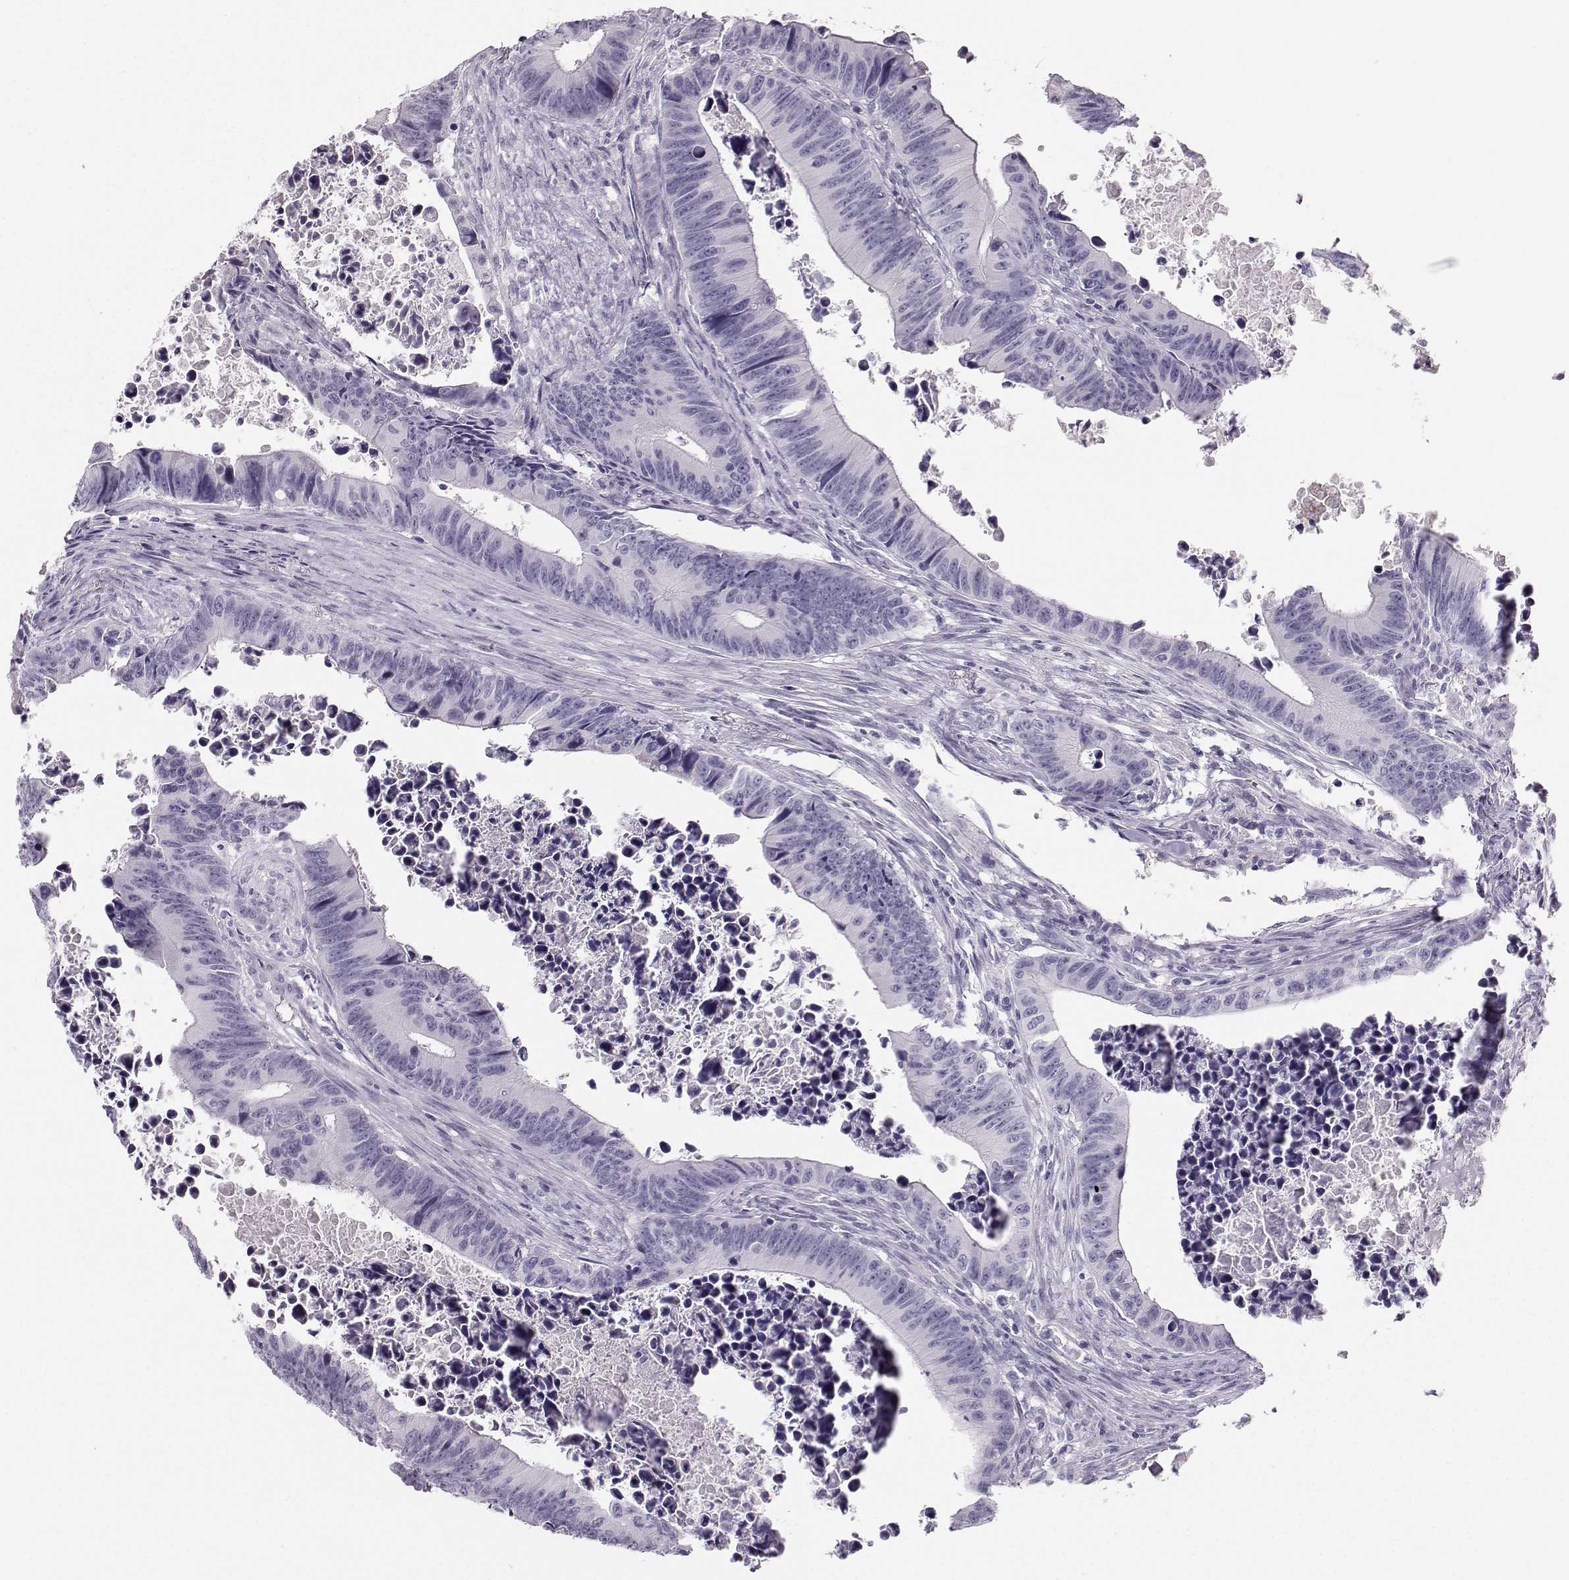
{"staining": {"intensity": "negative", "quantity": "none", "location": "none"}, "tissue": "colorectal cancer", "cell_type": "Tumor cells", "image_type": "cancer", "snomed": [{"axis": "morphology", "description": "Adenocarcinoma, NOS"}, {"axis": "topography", "description": "Colon"}], "caption": "This is an immunohistochemistry (IHC) micrograph of adenocarcinoma (colorectal). There is no positivity in tumor cells.", "gene": "CASR", "patient": {"sex": "female", "age": 87}}